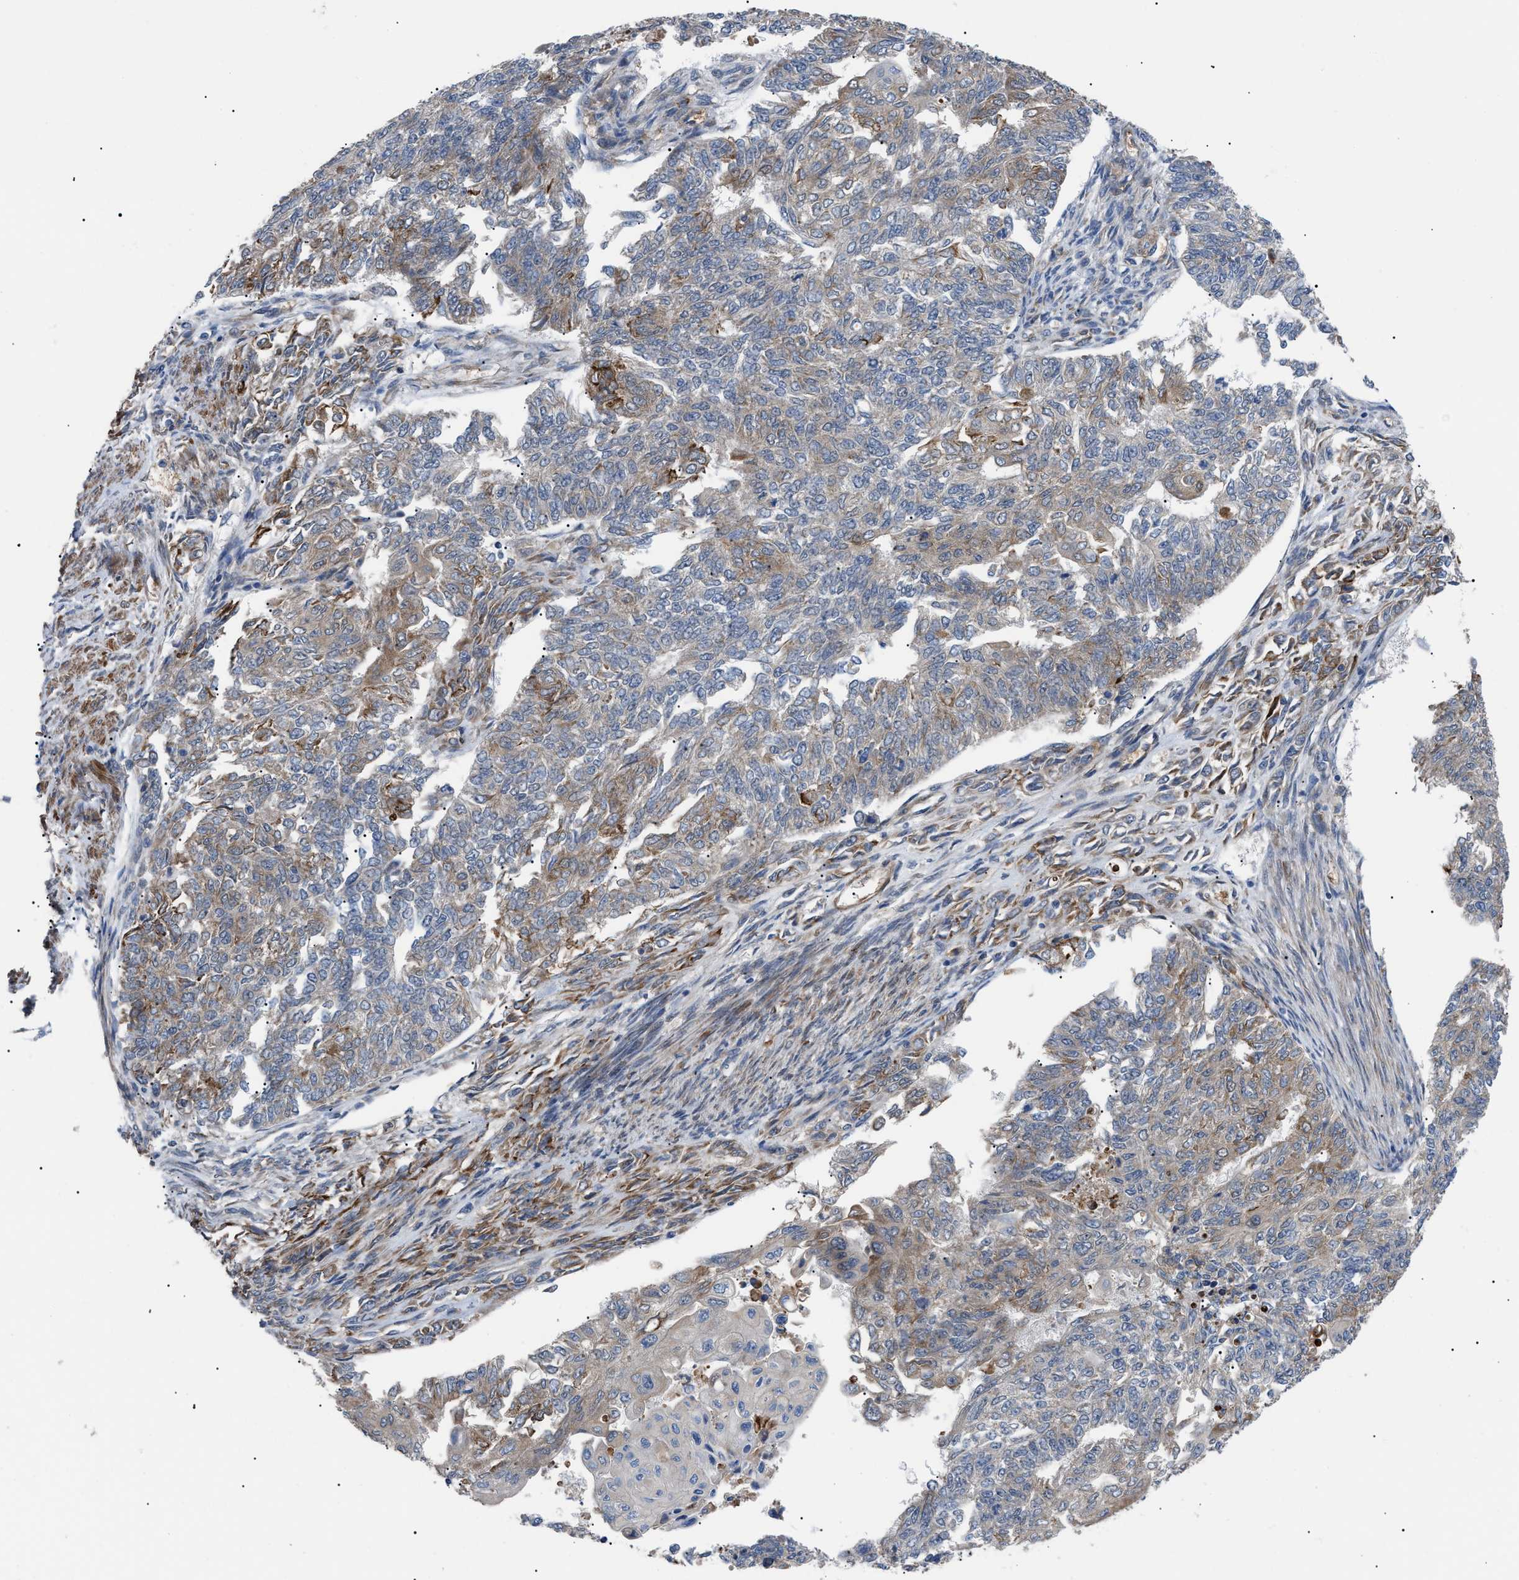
{"staining": {"intensity": "moderate", "quantity": "25%-75%", "location": "cytoplasmic/membranous"}, "tissue": "endometrial cancer", "cell_type": "Tumor cells", "image_type": "cancer", "snomed": [{"axis": "morphology", "description": "Adenocarcinoma, NOS"}, {"axis": "topography", "description": "Endometrium"}], "caption": "Moderate cytoplasmic/membranous staining is appreciated in about 25%-75% of tumor cells in endometrial cancer (adenocarcinoma).", "gene": "MYO10", "patient": {"sex": "female", "age": 32}}